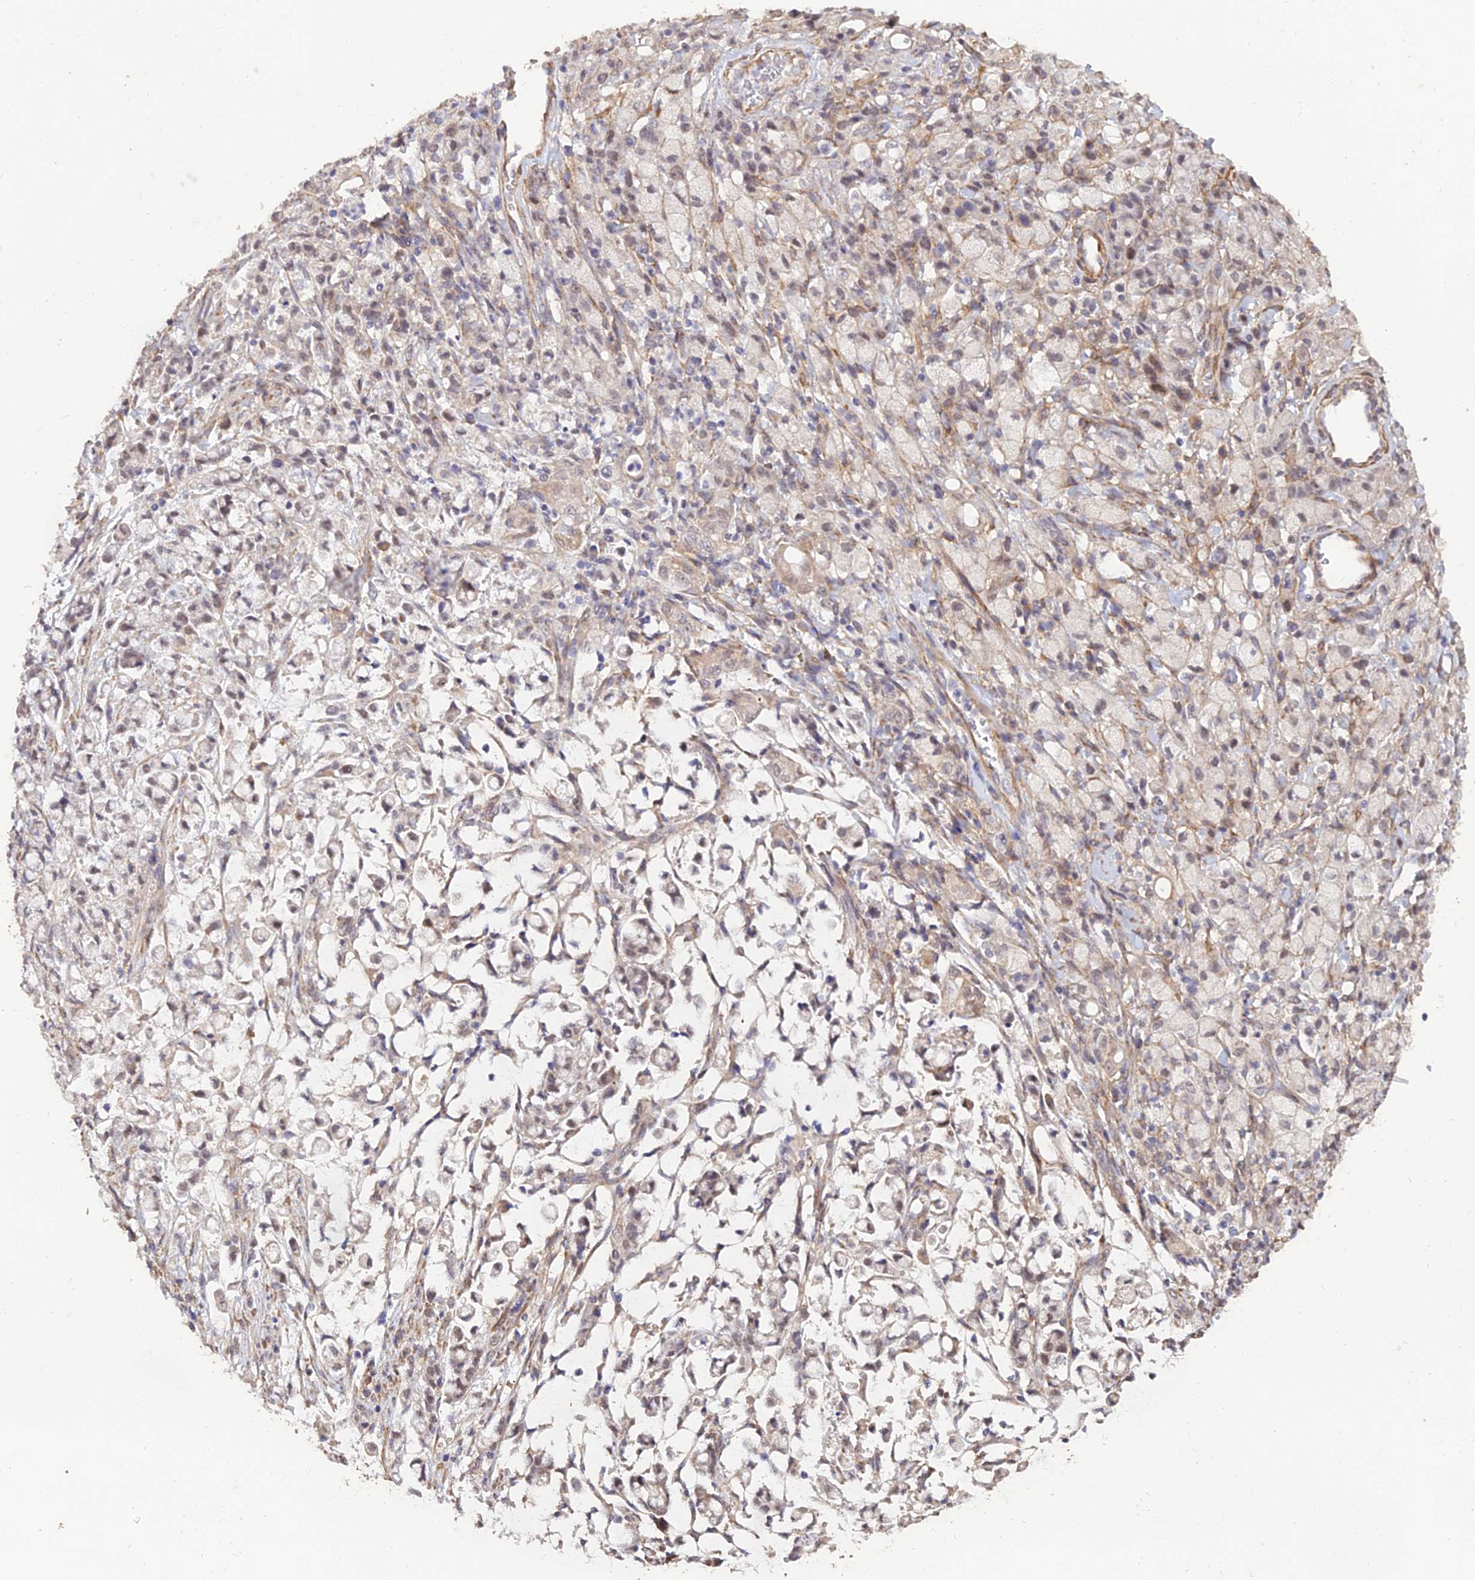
{"staining": {"intensity": "weak", "quantity": "<25%", "location": "nuclear"}, "tissue": "stomach cancer", "cell_type": "Tumor cells", "image_type": "cancer", "snomed": [{"axis": "morphology", "description": "Adenocarcinoma, NOS"}, {"axis": "topography", "description": "Stomach"}], "caption": "Human adenocarcinoma (stomach) stained for a protein using immunohistochemistry (IHC) demonstrates no staining in tumor cells.", "gene": "PAGR1", "patient": {"sex": "female", "age": 60}}